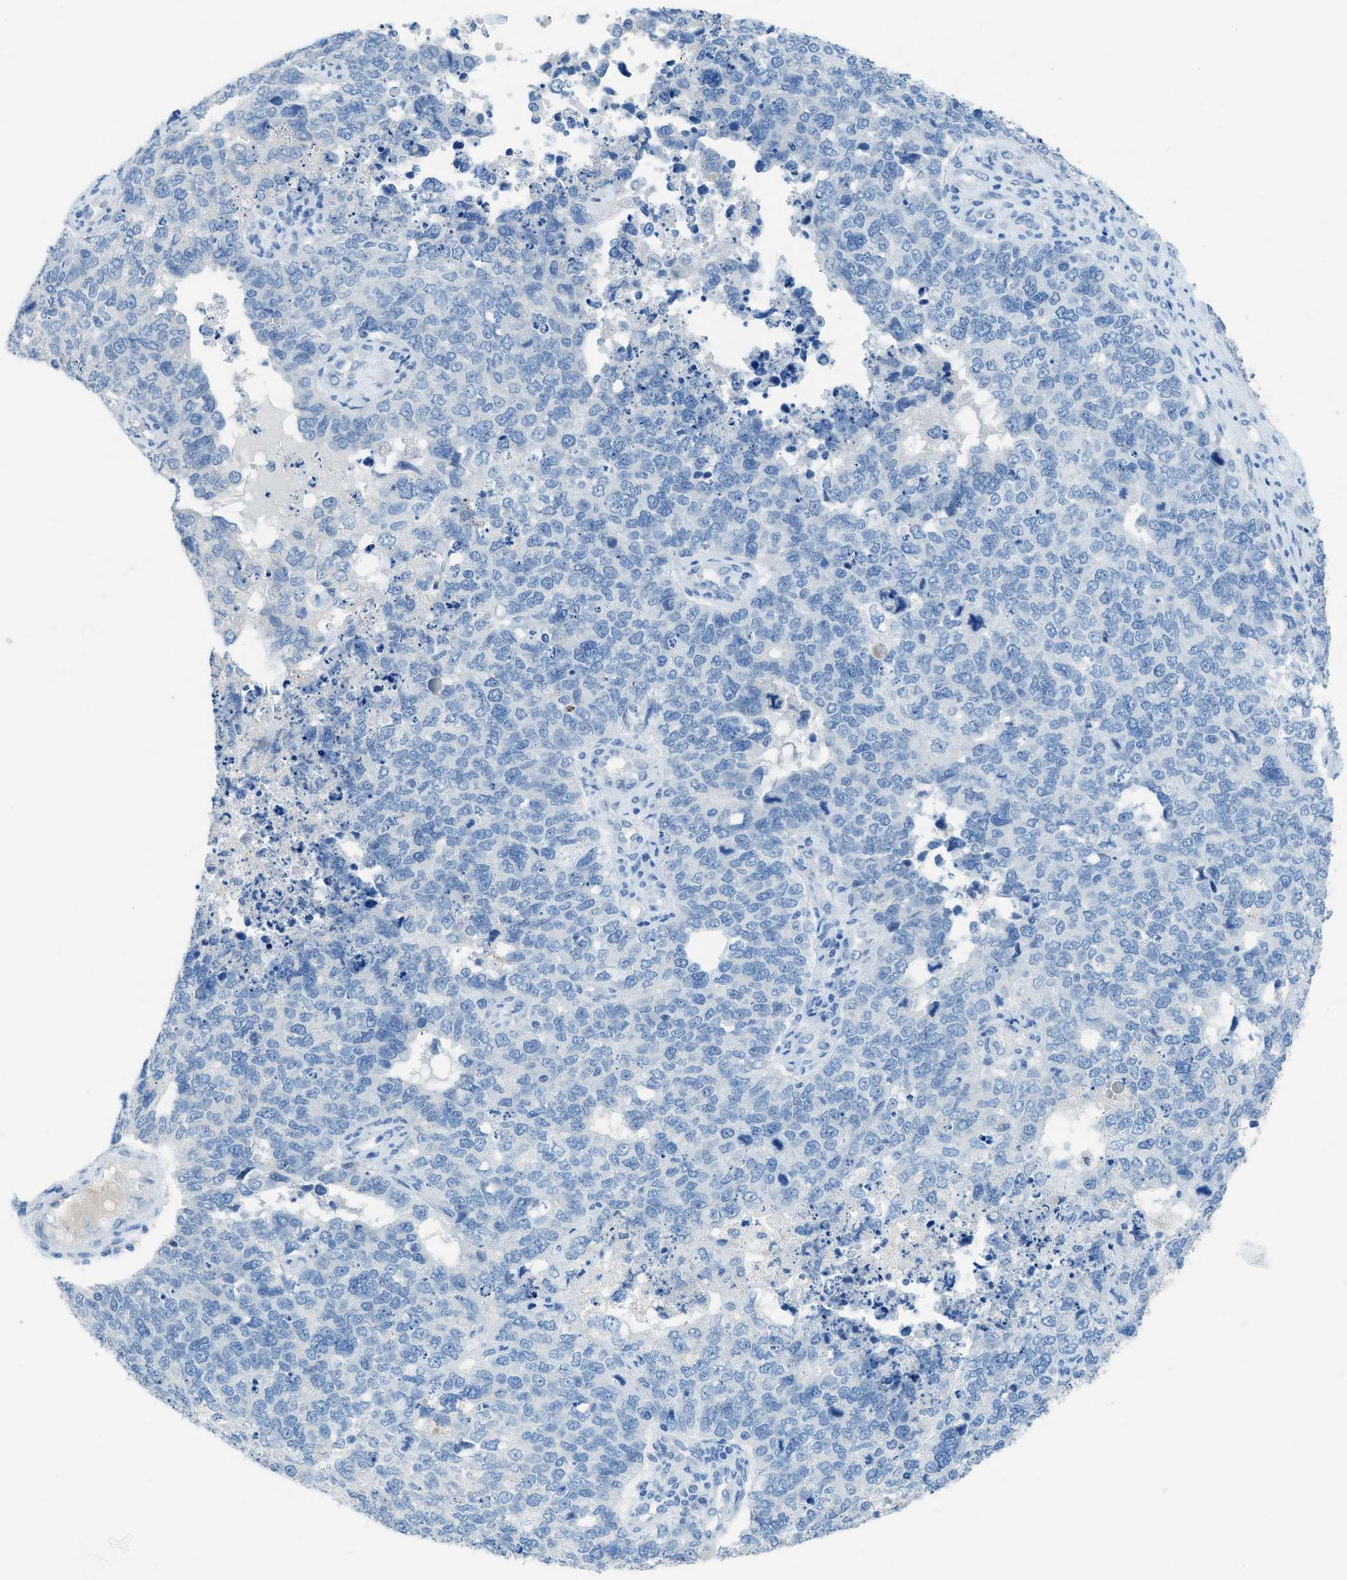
{"staining": {"intensity": "negative", "quantity": "none", "location": "none"}, "tissue": "cervical cancer", "cell_type": "Tumor cells", "image_type": "cancer", "snomed": [{"axis": "morphology", "description": "Squamous cell carcinoma, NOS"}, {"axis": "topography", "description": "Cervix"}], "caption": "IHC image of cervical cancer (squamous cell carcinoma) stained for a protein (brown), which reveals no expression in tumor cells. (DAB immunohistochemistry (IHC) visualized using brightfield microscopy, high magnification).", "gene": "ACAN", "patient": {"sex": "female", "age": 63}}